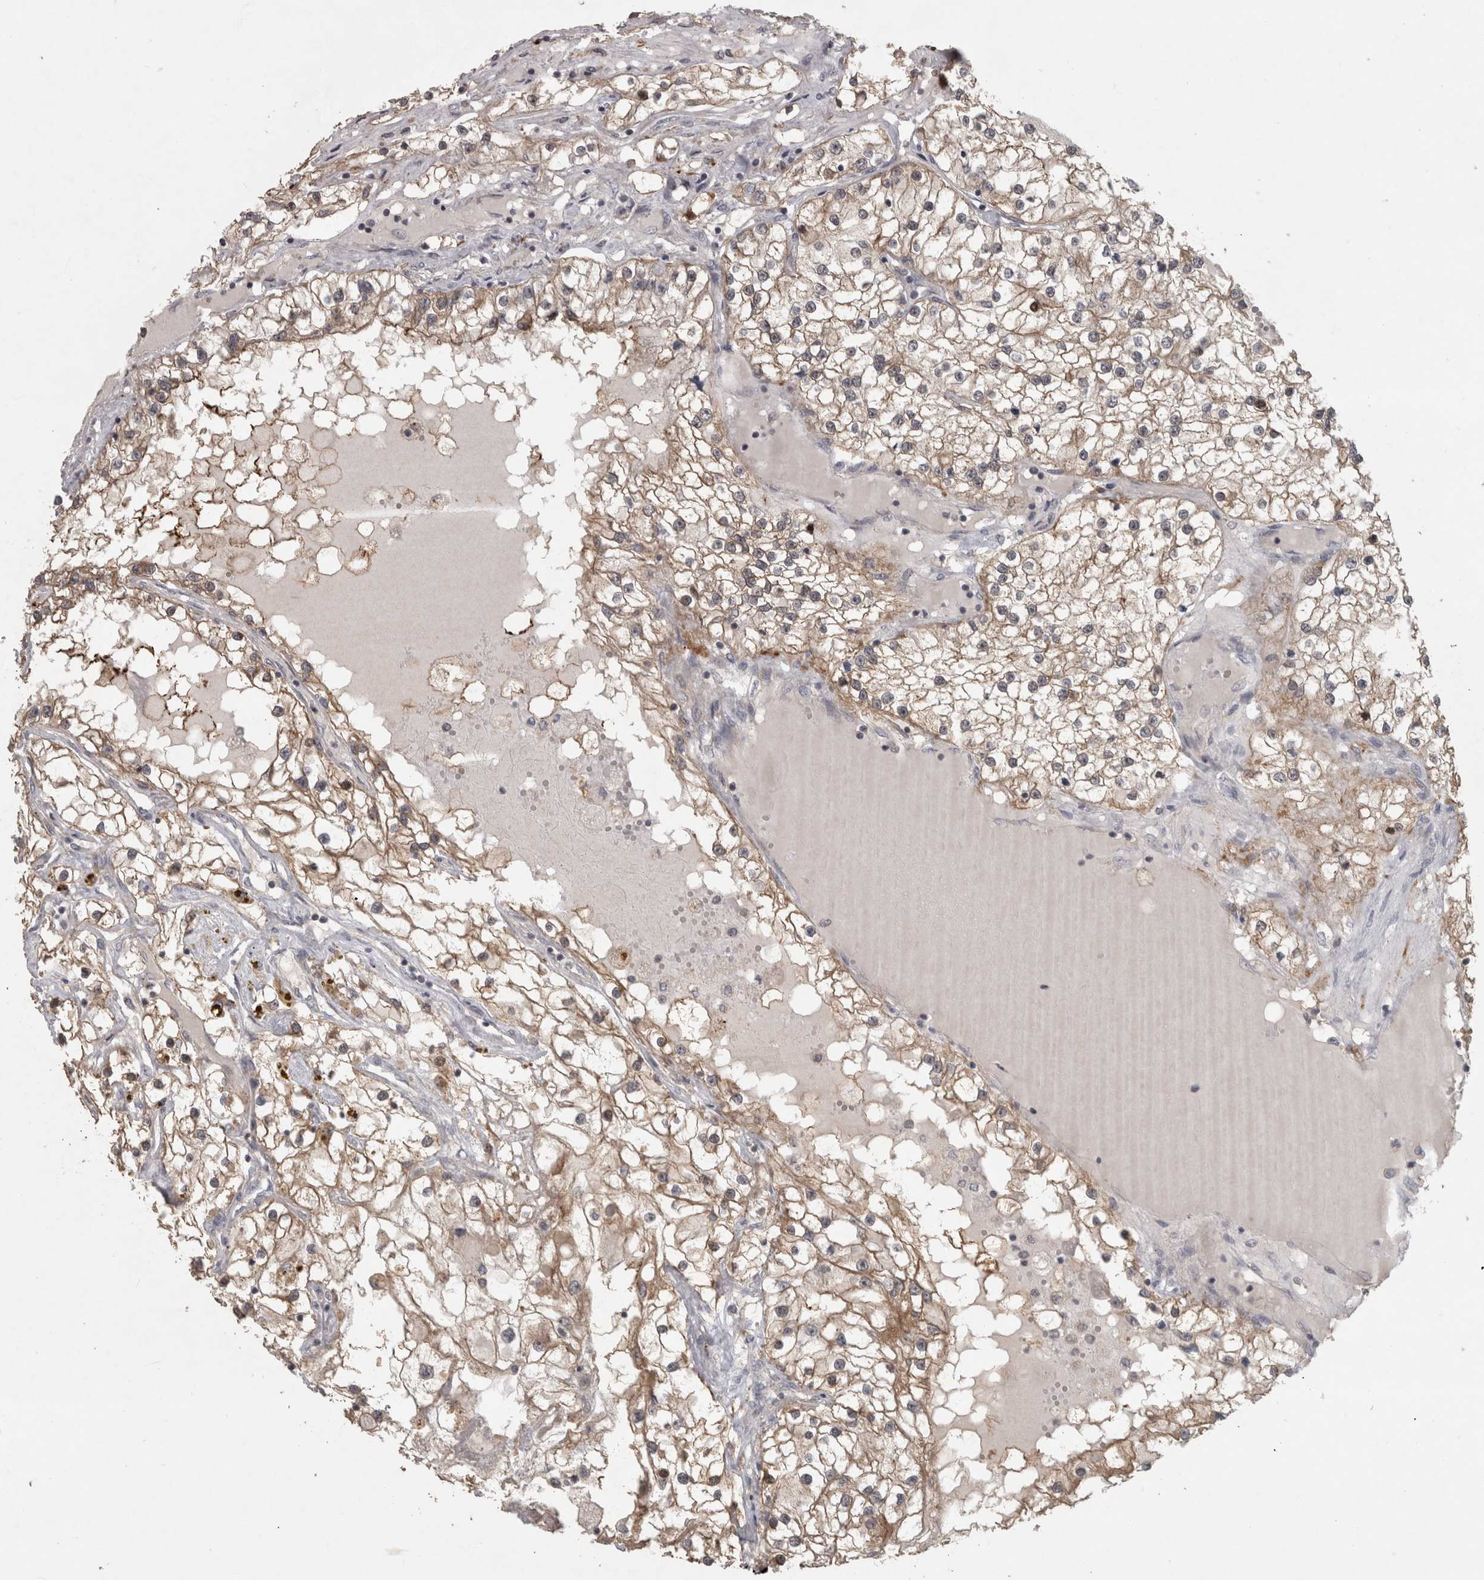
{"staining": {"intensity": "moderate", "quantity": ">75%", "location": "cytoplasmic/membranous"}, "tissue": "renal cancer", "cell_type": "Tumor cells", "image_type": "cancer", "snomed": [{"axis": "morphology", "description": "Adenocarcinoma, NOS"}, {"axis": "topography", "description": "Kidney"}], "caption": "A high-resolution image shows immunohistochemistry staining of renal adenocarcinoma, which shows moderate cytoplasmic/membranous positivity in about >75% of tumor cells. (Stains: DAB (3,3'-diaminobenzidine) in brown, nuclei in blue, Microscopy: brightfield microscopy at high magnification).", "gene": "SLCO5A1", "patient": {"sex": "male", "age": 68}}